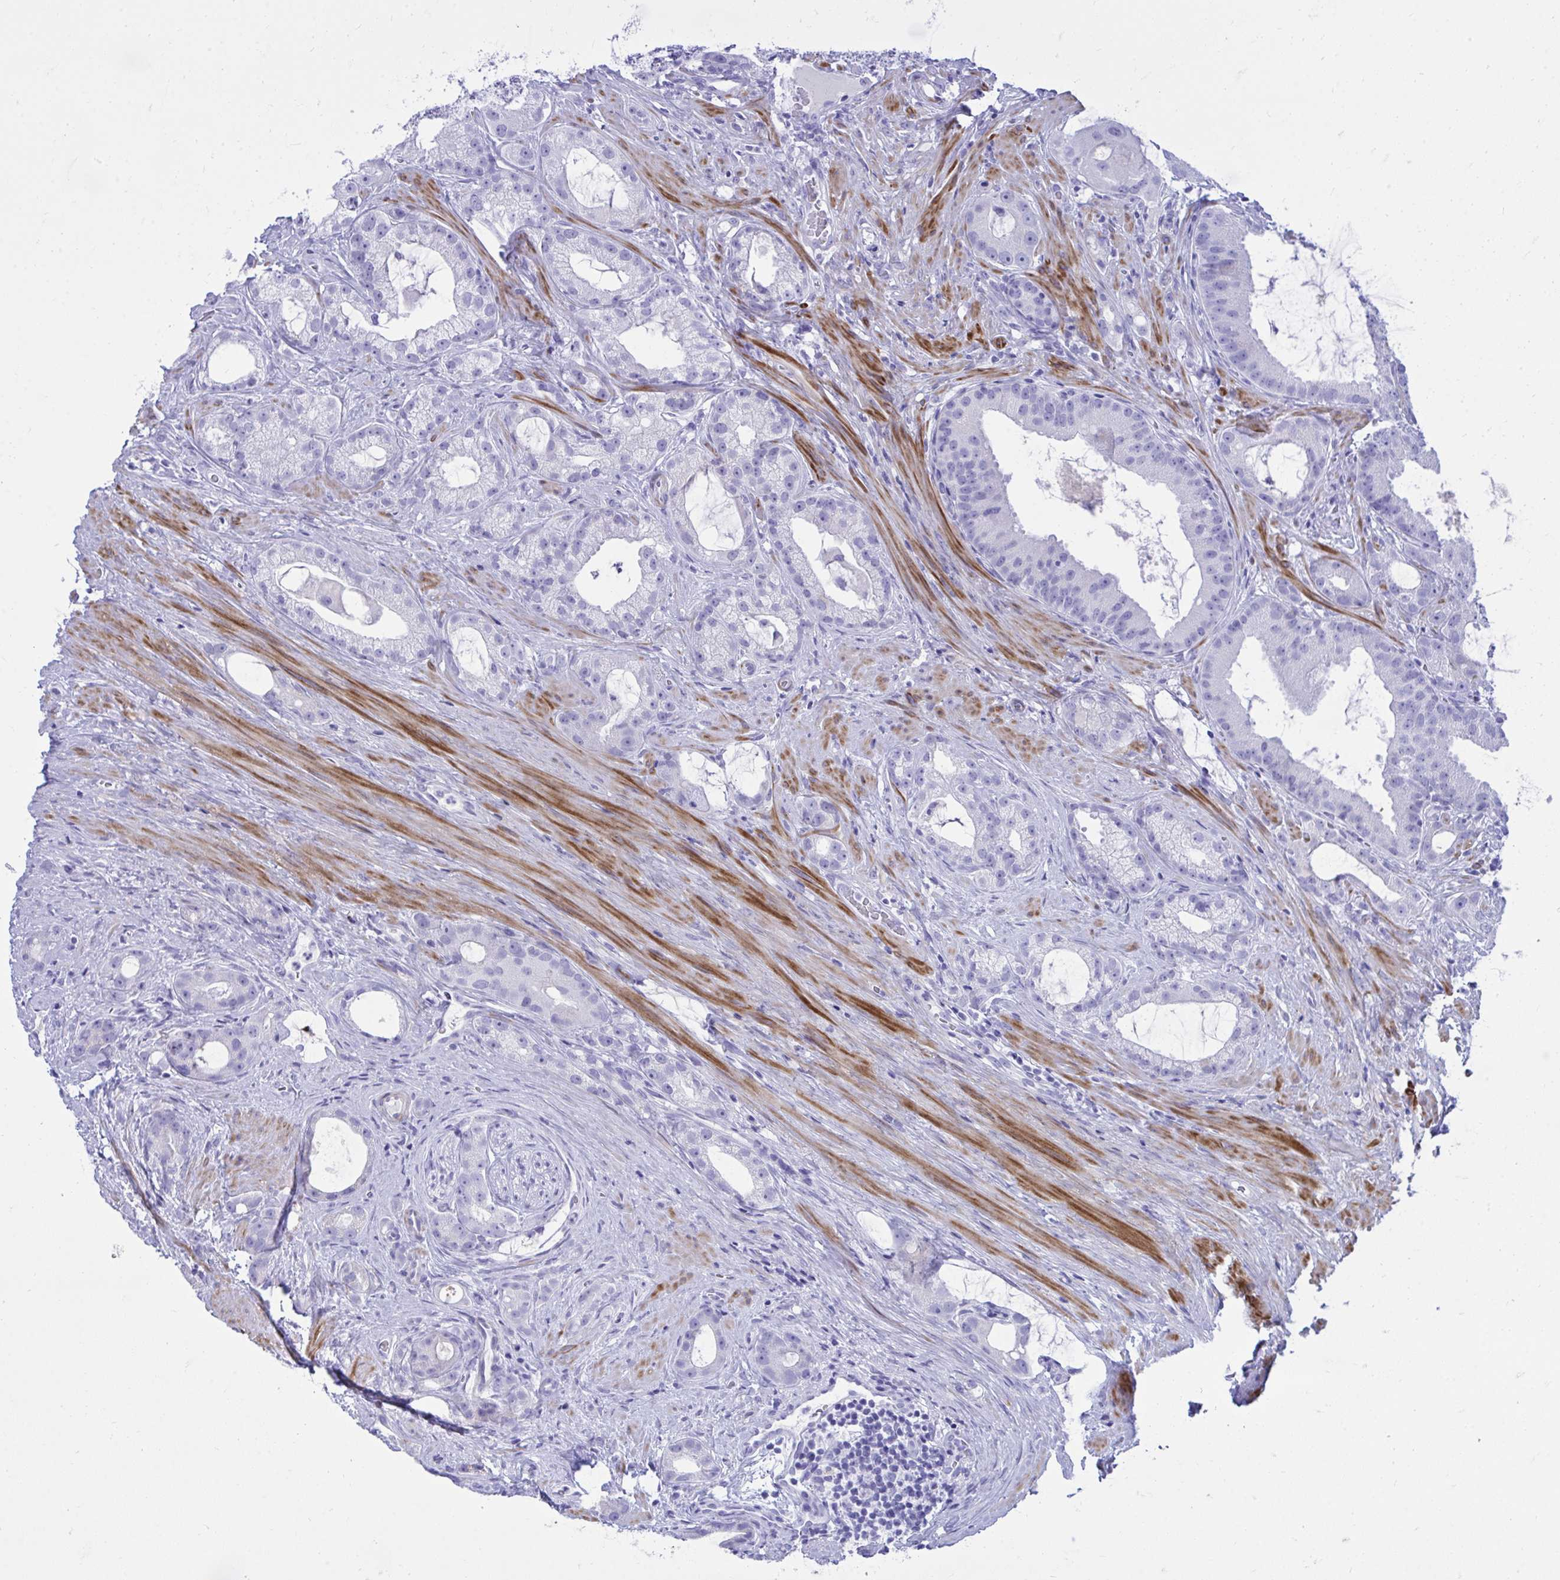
{"staining": {"intensity": "negative", "quantity": "none", "location": "none"}, "tissue": "prostate cancer", "cell_type": "Tumor cells", "image_type": "cancer", "snomed": [{"axis": "morphology", "description": "Adenocarcinoma, High grade"}, {"axis": "topography", "description": "Prostate"}], "caption": "IHC micrograph of prostate adenocarcinoma (high-grade) stained for a protein (brown), which demonstrates no expression in tumor cells. The staining was performed using DAB (3,3'-diaminobenzidine) to visualize the protein expression in brown, while the nuclei were stained in blue with hematoxylin (Magnification: 20x).", "gene": "ANKDD1B", "patient": {"sex": "male", "age": 65}}